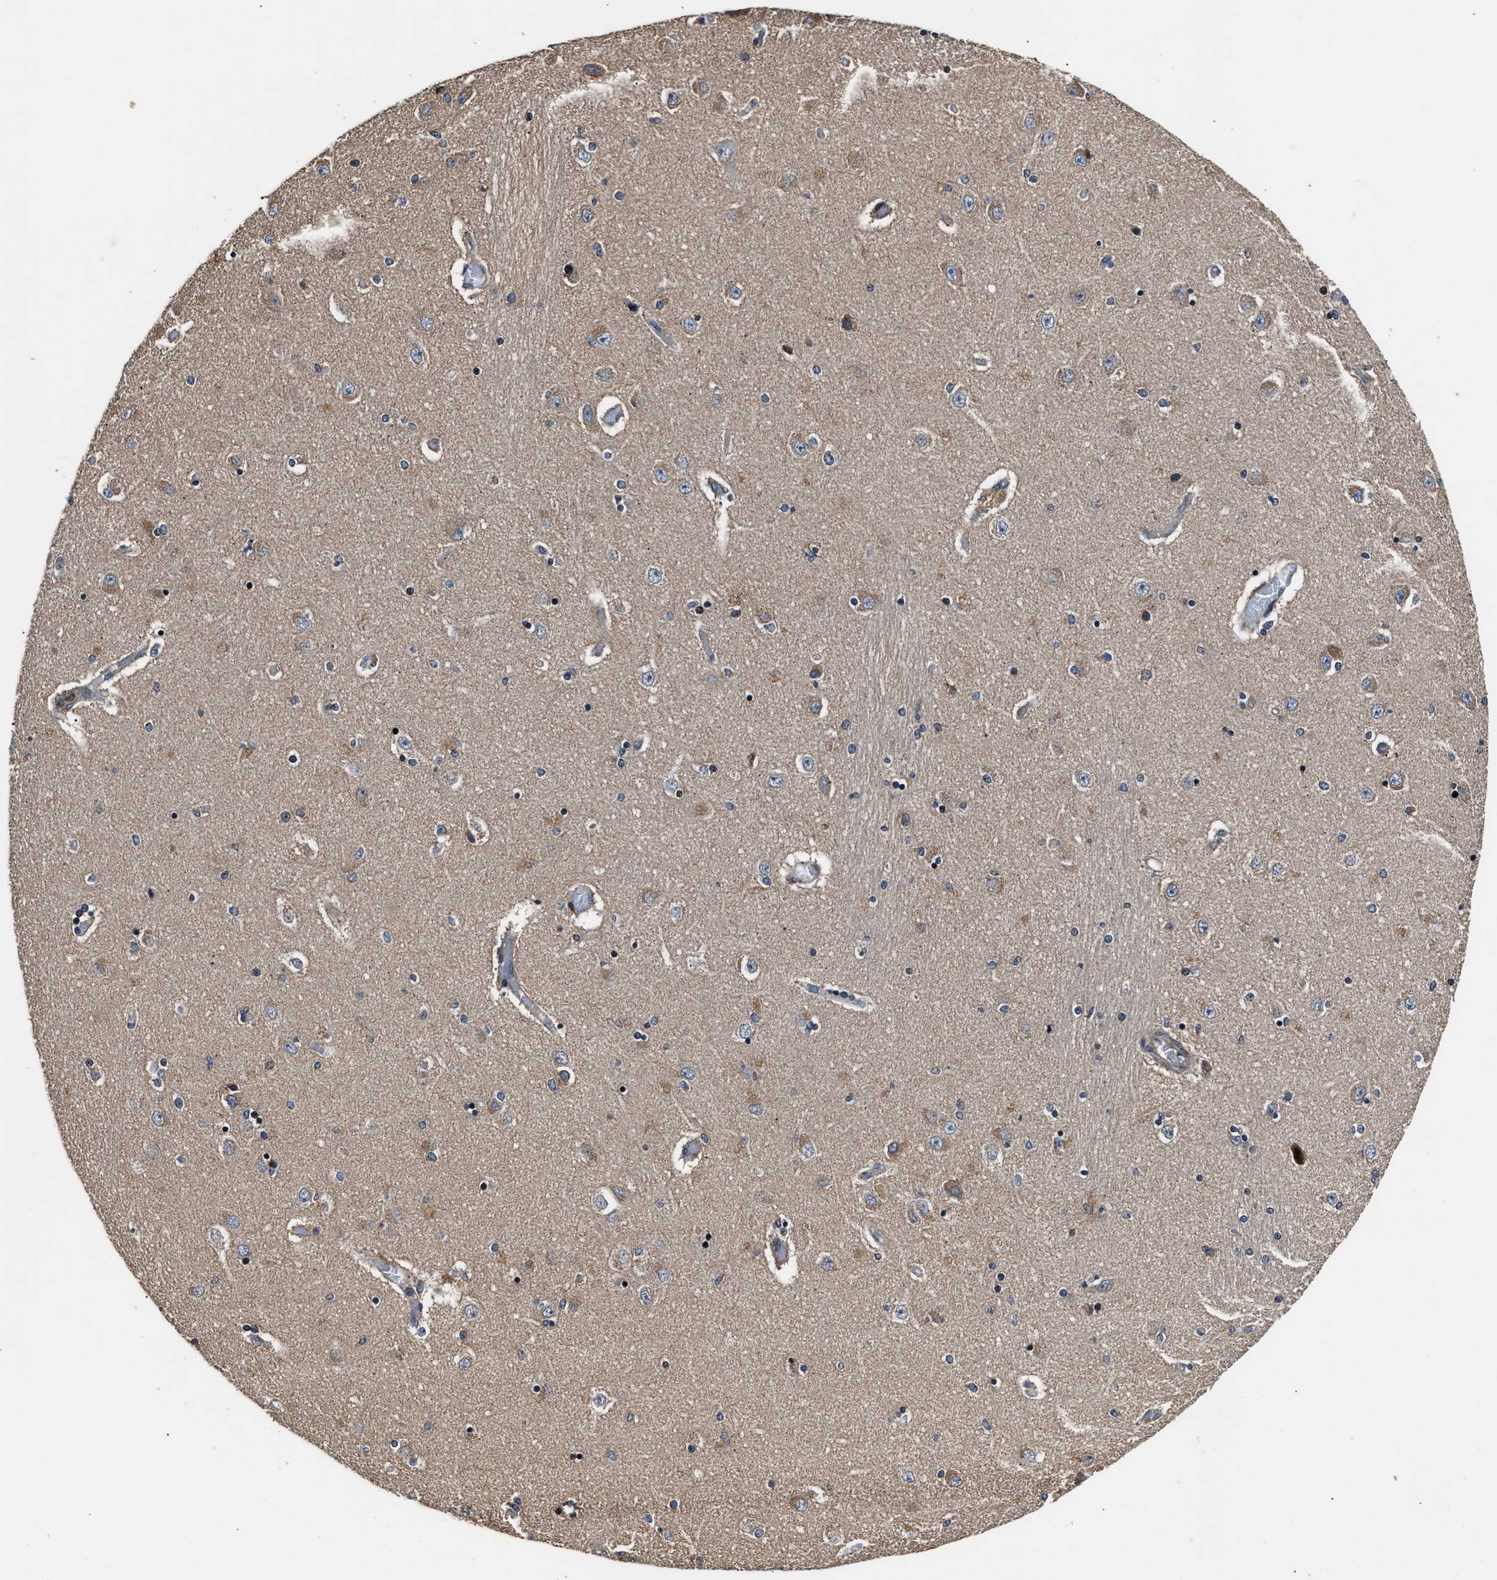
{"staining": {"intensity": "moderate", "quantity": "<25%", "location": "nuclear"}, "tissue": "hippocampus", "cell_type": "Glial cells", "image_type": "normal", "snomed": [{"axis": "morphology", "description": "Normal tissue, NOS"}, {"axis": "topography", "description": "Hippocampus"}], "caption": "Brown immunohistochemical staining in benign hippocampus shows moderate nuclear staining in approximately <25% of glial cells.", "gene": "IMPDH2", "patient": {"sex": "female", "age": 54}}